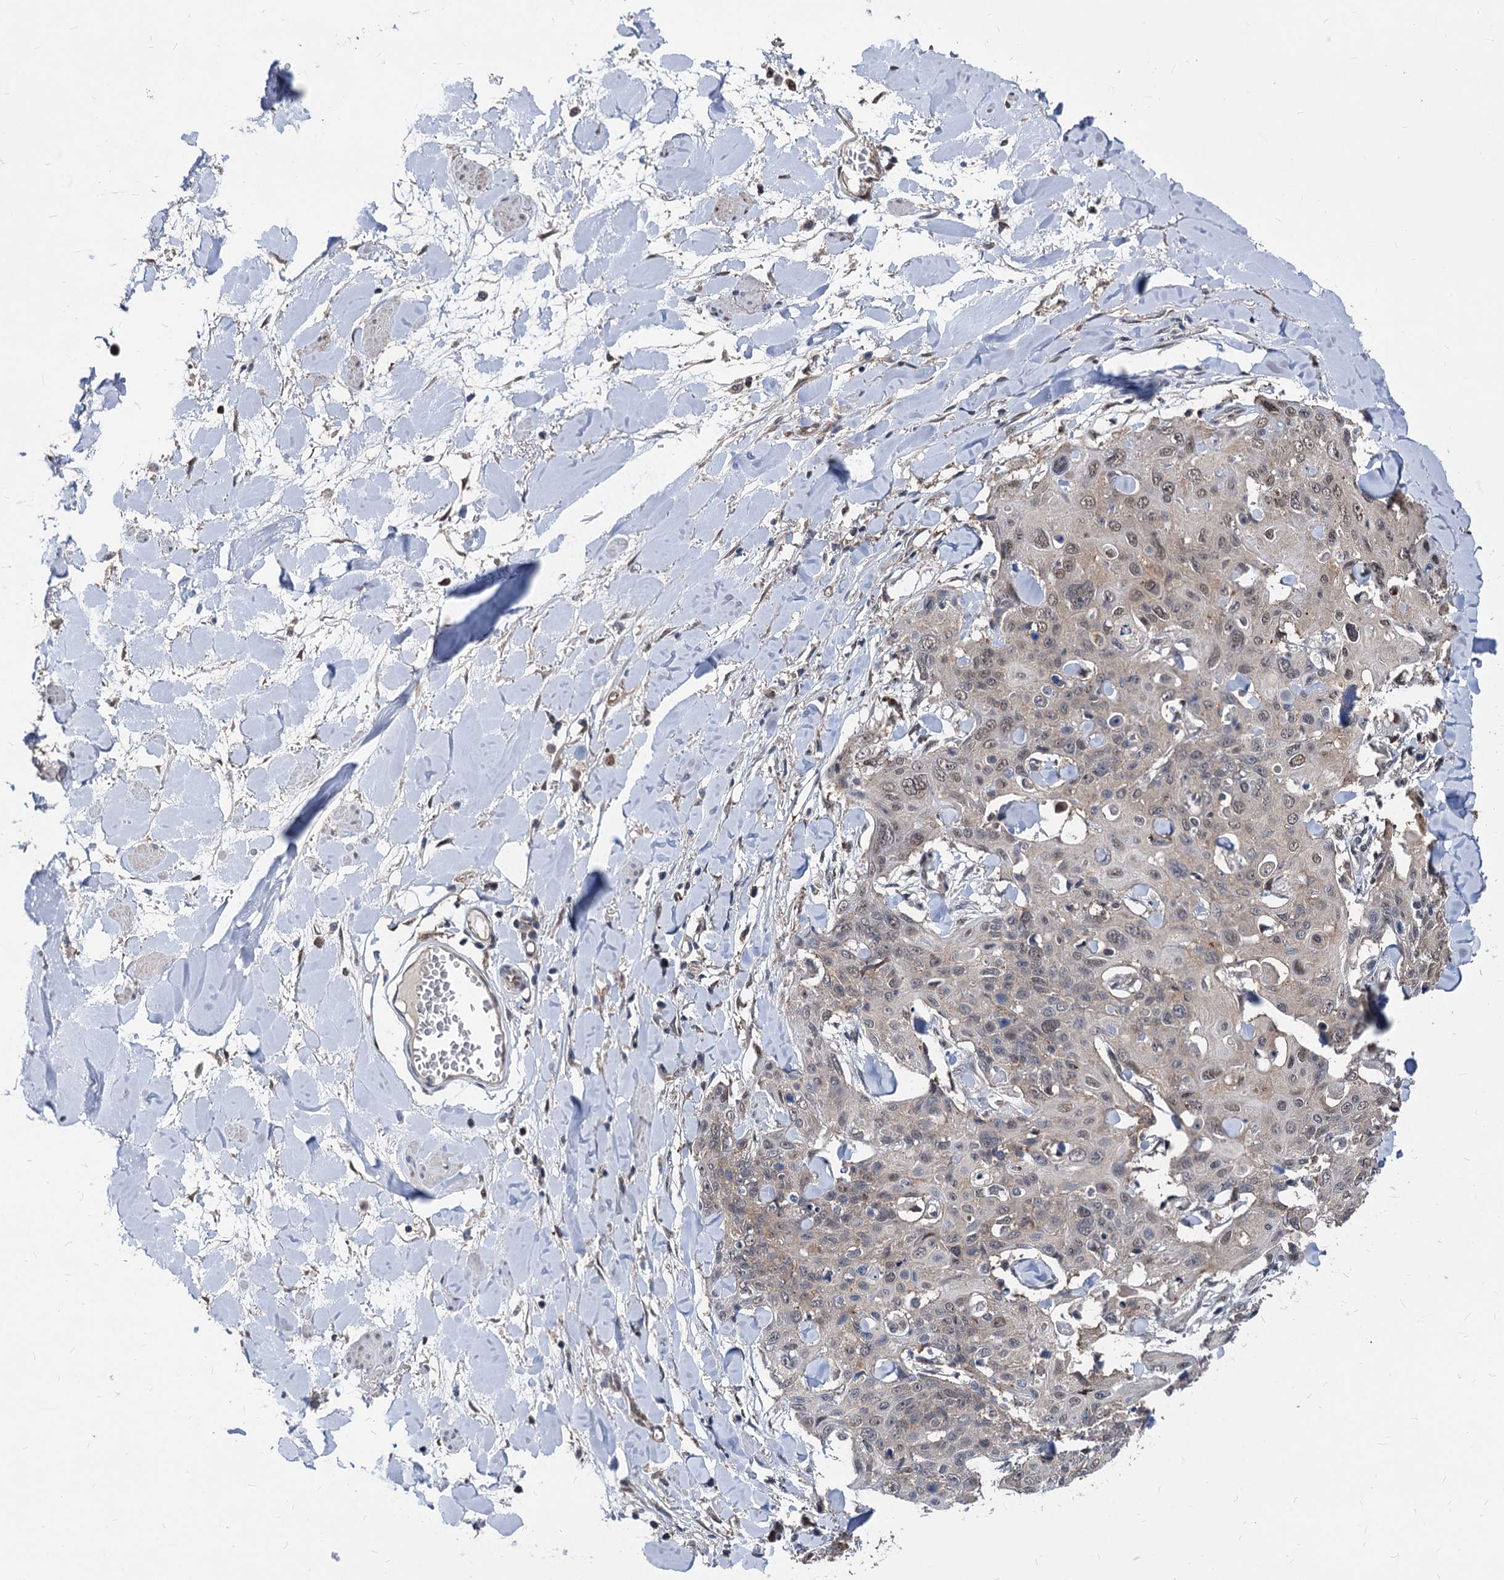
{"staining": {"intensity": "weak", "quantity": ">75%", "location": "cytoplasmic/membranous,nuclear"}, "tissue": "skin cancer", "cell_type": "Tumor cells", "image_type": "cancer", "snomed": [{"axis": "morphology", "description": "Squamous cell carcinoma, NOS"}, {"axis": "topography", "description": "Skin"}, {"axis": "topography", "description": "Vulva"}], "caption": "Protein staining exhibits weak cytoplasmic/membranous and nuclear expression in about >75% of tumor cells in skin squamous cell carcinoma. (DAB IHC, brown staining for protein, blue staining for nuclei).", "gene": "PSMD4", "patient": {"sex": "female", "age": 85}}